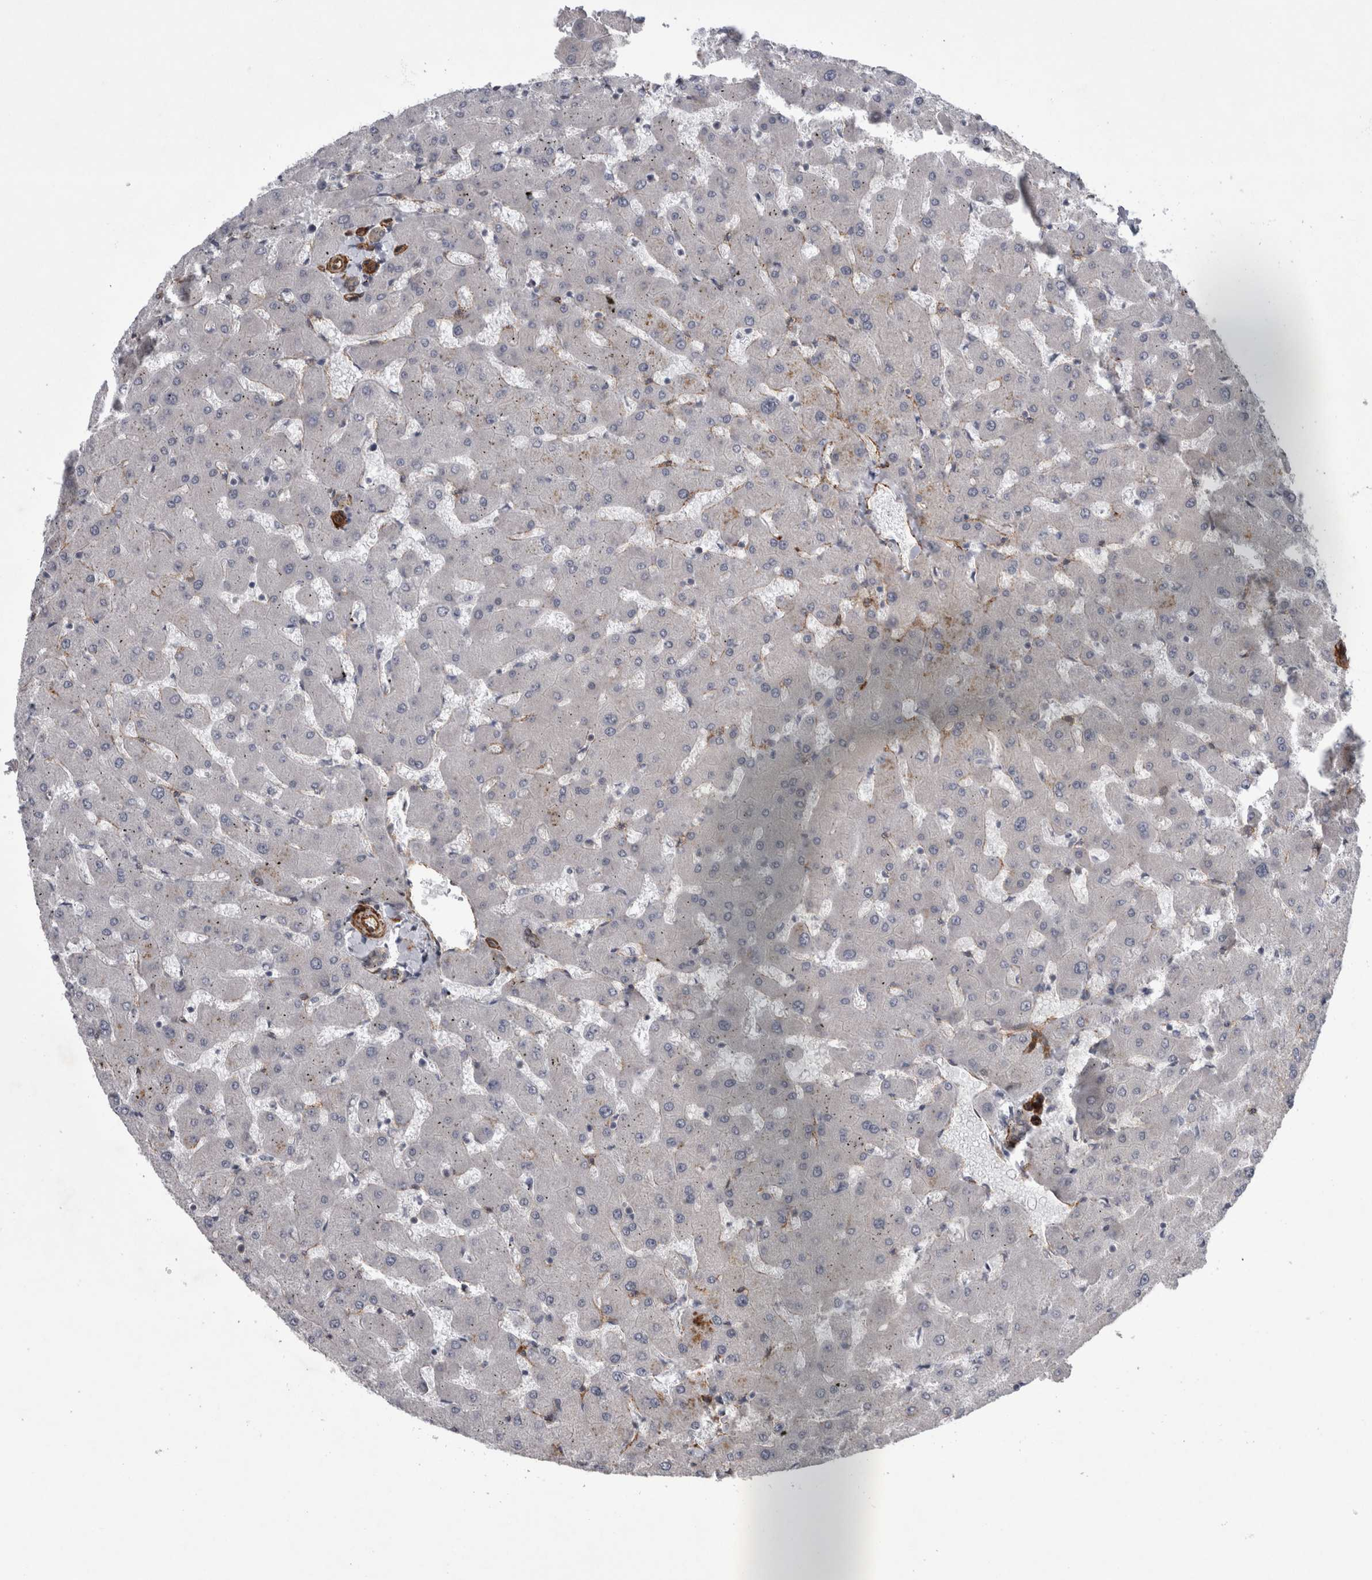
{"staining": {"intensity": "weak", "quantity": "25%-75%", "location": "cytoplasmic/membranous"}, "tissue": "liver", "cell_type": "Cholangiocytes", "image_type": "normal", "snomed": [{"axis": "morphology", "description": "Normal tissue, NOS"}, {"axis": "topography", "description": "Liver"}], "caption": "An image of human liver stained for a protein shows weak cytoplasmic/membranous brown staining in cholangiocytes.", "gene": "DDX6", "patient": {"sex": "female", "age": 63}}